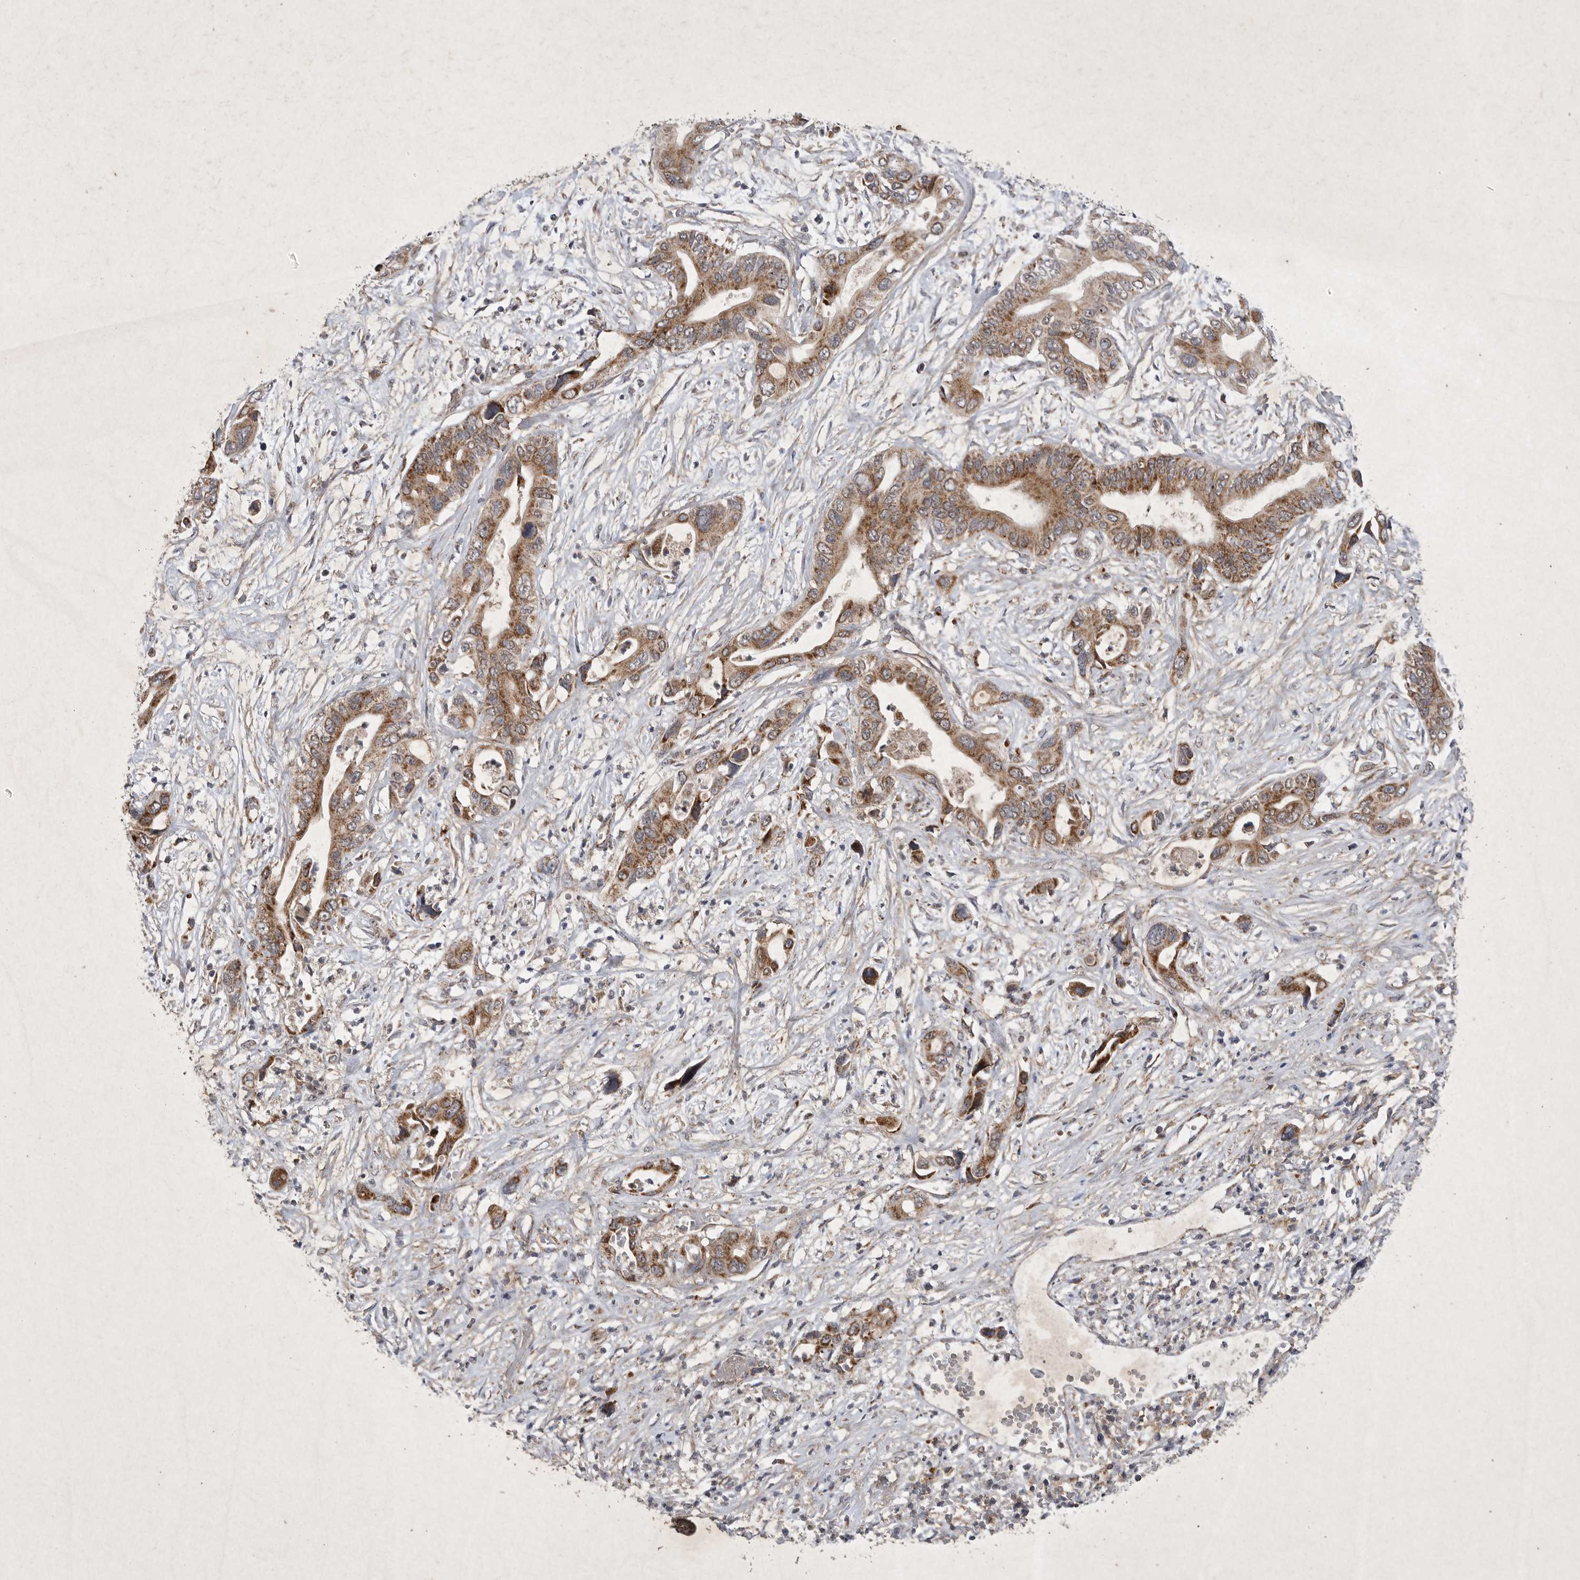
{"staining": {"intensity": "strong", "quantity": ">75%", "location": "cytoplasmic/membranous"}, "tissue": "pancreatic cancer", "cell_type": "Tumor cells", "image_type": "cancer", "snomed": [{"axis": "morphology", "description": "Adenocarcinoma, NOS"}, {"axis": "topography", "description": "Pancreas"}], "caption": "Pancreatic adenocarcinoma stained for a protein shows strong cytoplasmic/membranous positivity in tumor cells. The protein of interest is stained brown, and the nuclei are stained in blue (DAB (3,3'-diaminobenzidine) IHC with brightfield microscopy, high magnification).", "gene": "DDR1", "patient": {"sex": "male", "age": 66}}